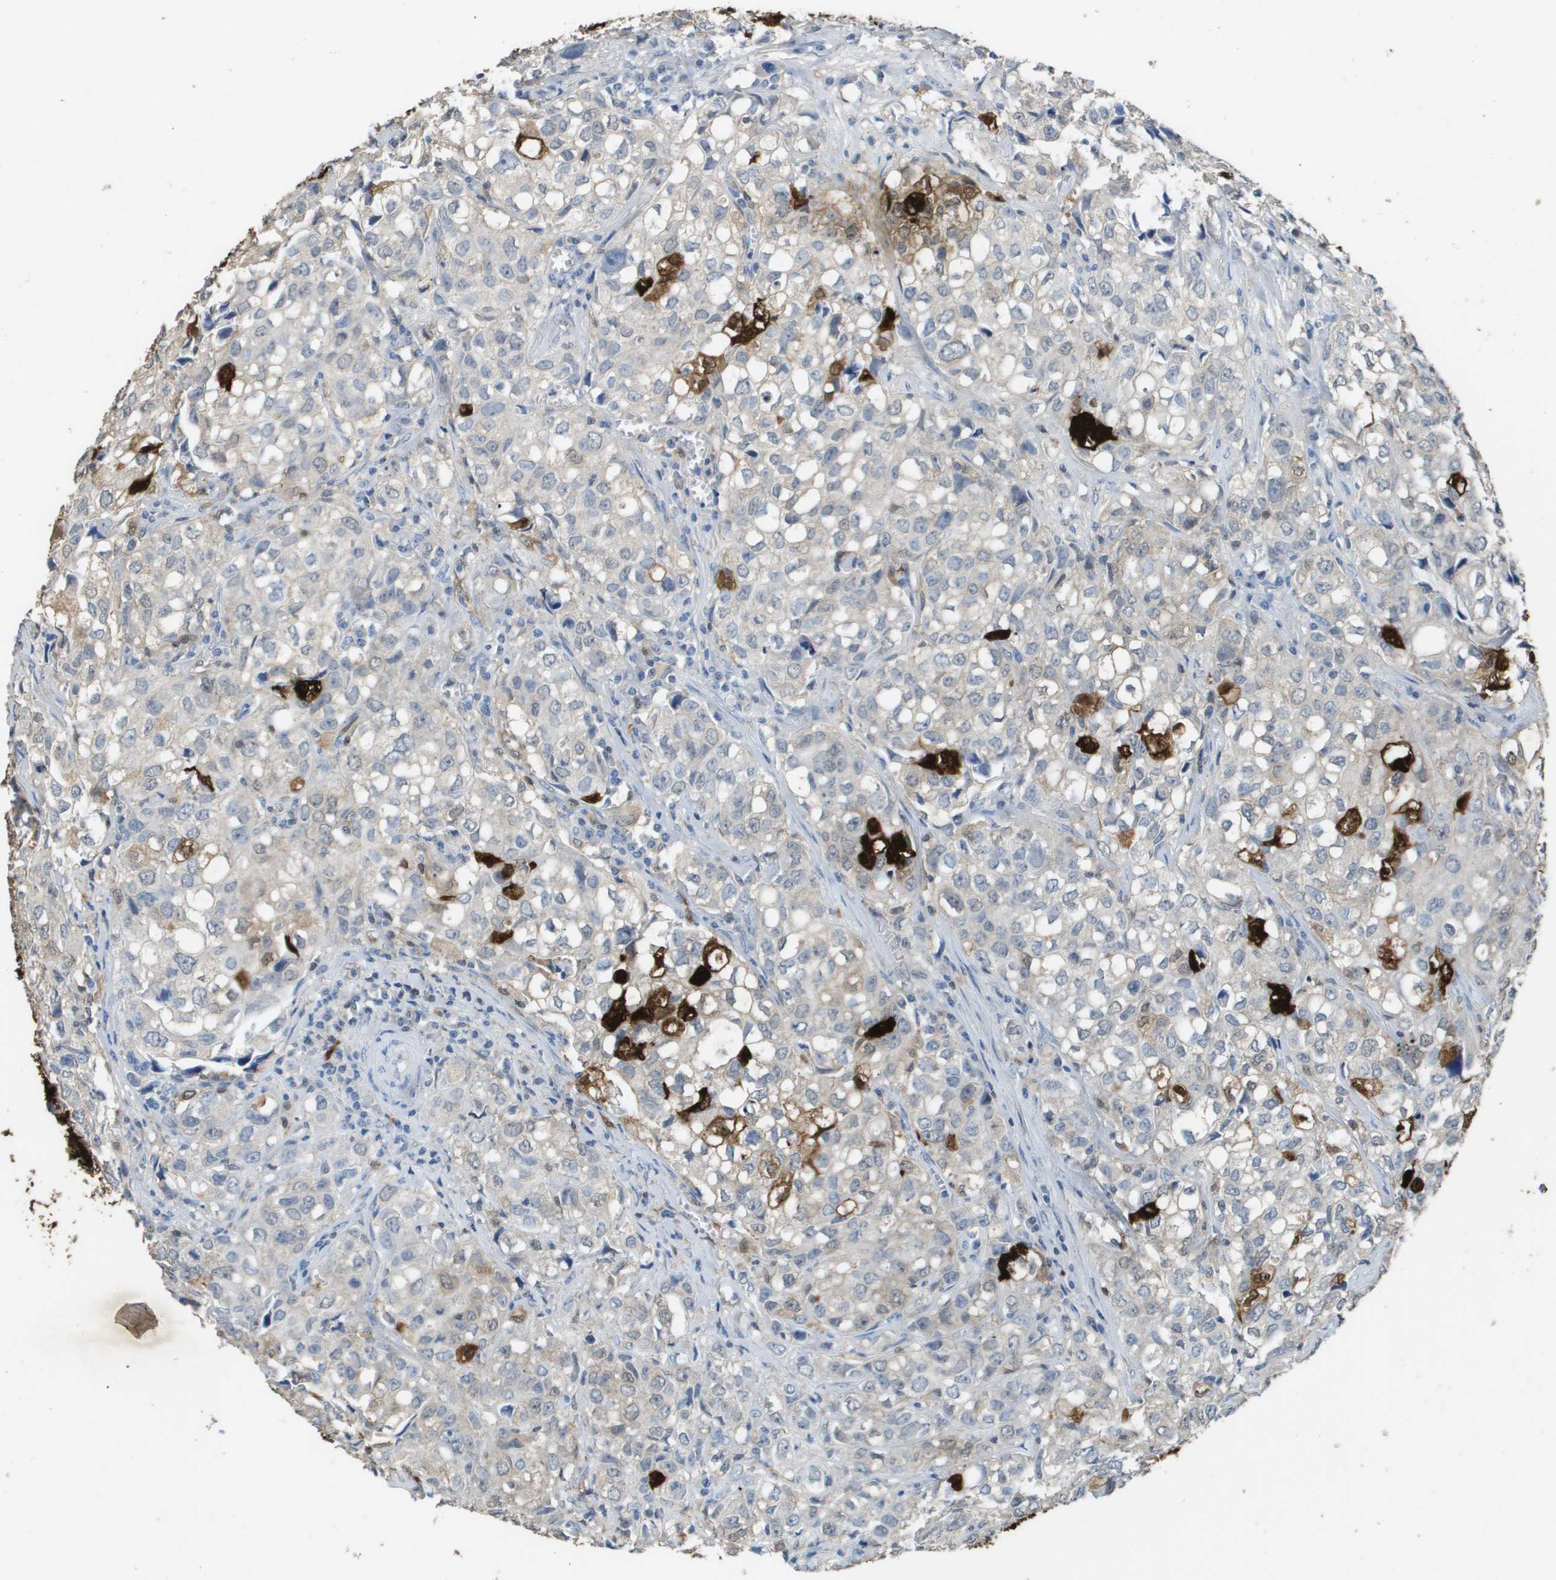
{"staining": {"intensity": "negative", "quantity": "none", "location": "none"}, "tissue": "urothelial cancer", "cell_type": "Tumor cells", "image_type": "cancer", "snomed": [{"axis": "morphology", "description": "Urothelial carcinoma, High grade"}, {"axis": "topography", "description": "Urinary bladder"}], "caption": "Histopathology image shows no significant protein staining in tumor cells of urothelial carcinoma (high-grade).", "gene": "FABP5", "patient": {"sex": "female", "age": 75}}